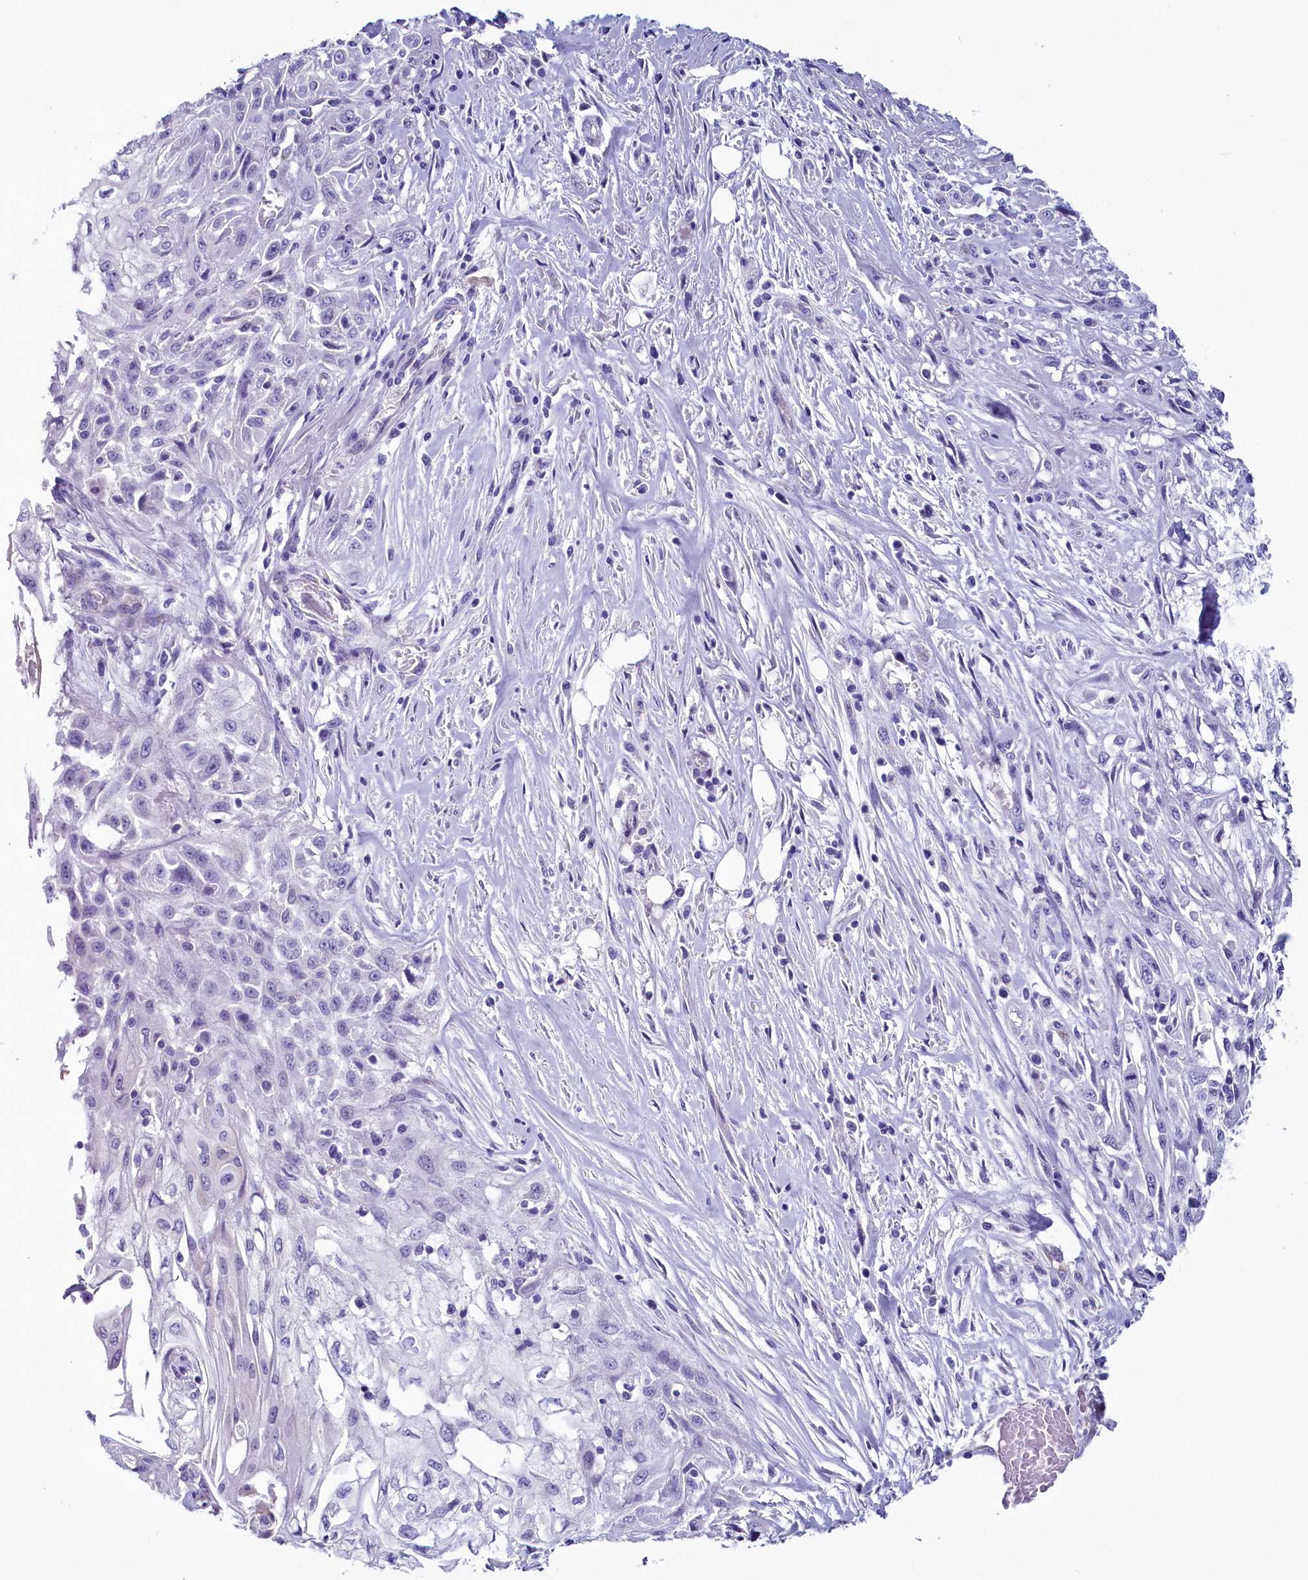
{"staining": {"intensity": "negative", "quantity": "none", "location": "none"}, "tissue": "skin cancer", "cell_type": "Tumor cells", "image_type": "cancer", "snomed": [{"axis": "morphology", "description": "Squamous cell carcinoma, NOS"}, {"axis": "morphology", "description": "Squamous cell carcinoma, metastatic, NOS"}, {"axis": "topography", "description": "Skin"}, {"axis": "topography", "description": "Lymph node"}], "caption": "Immunohistochemistry (IHC) of squamous cell carcinoma (skin) displays no expression in tumor cells.", "gene": "INSC", "patient": {"sex": "male", "age": 75}}